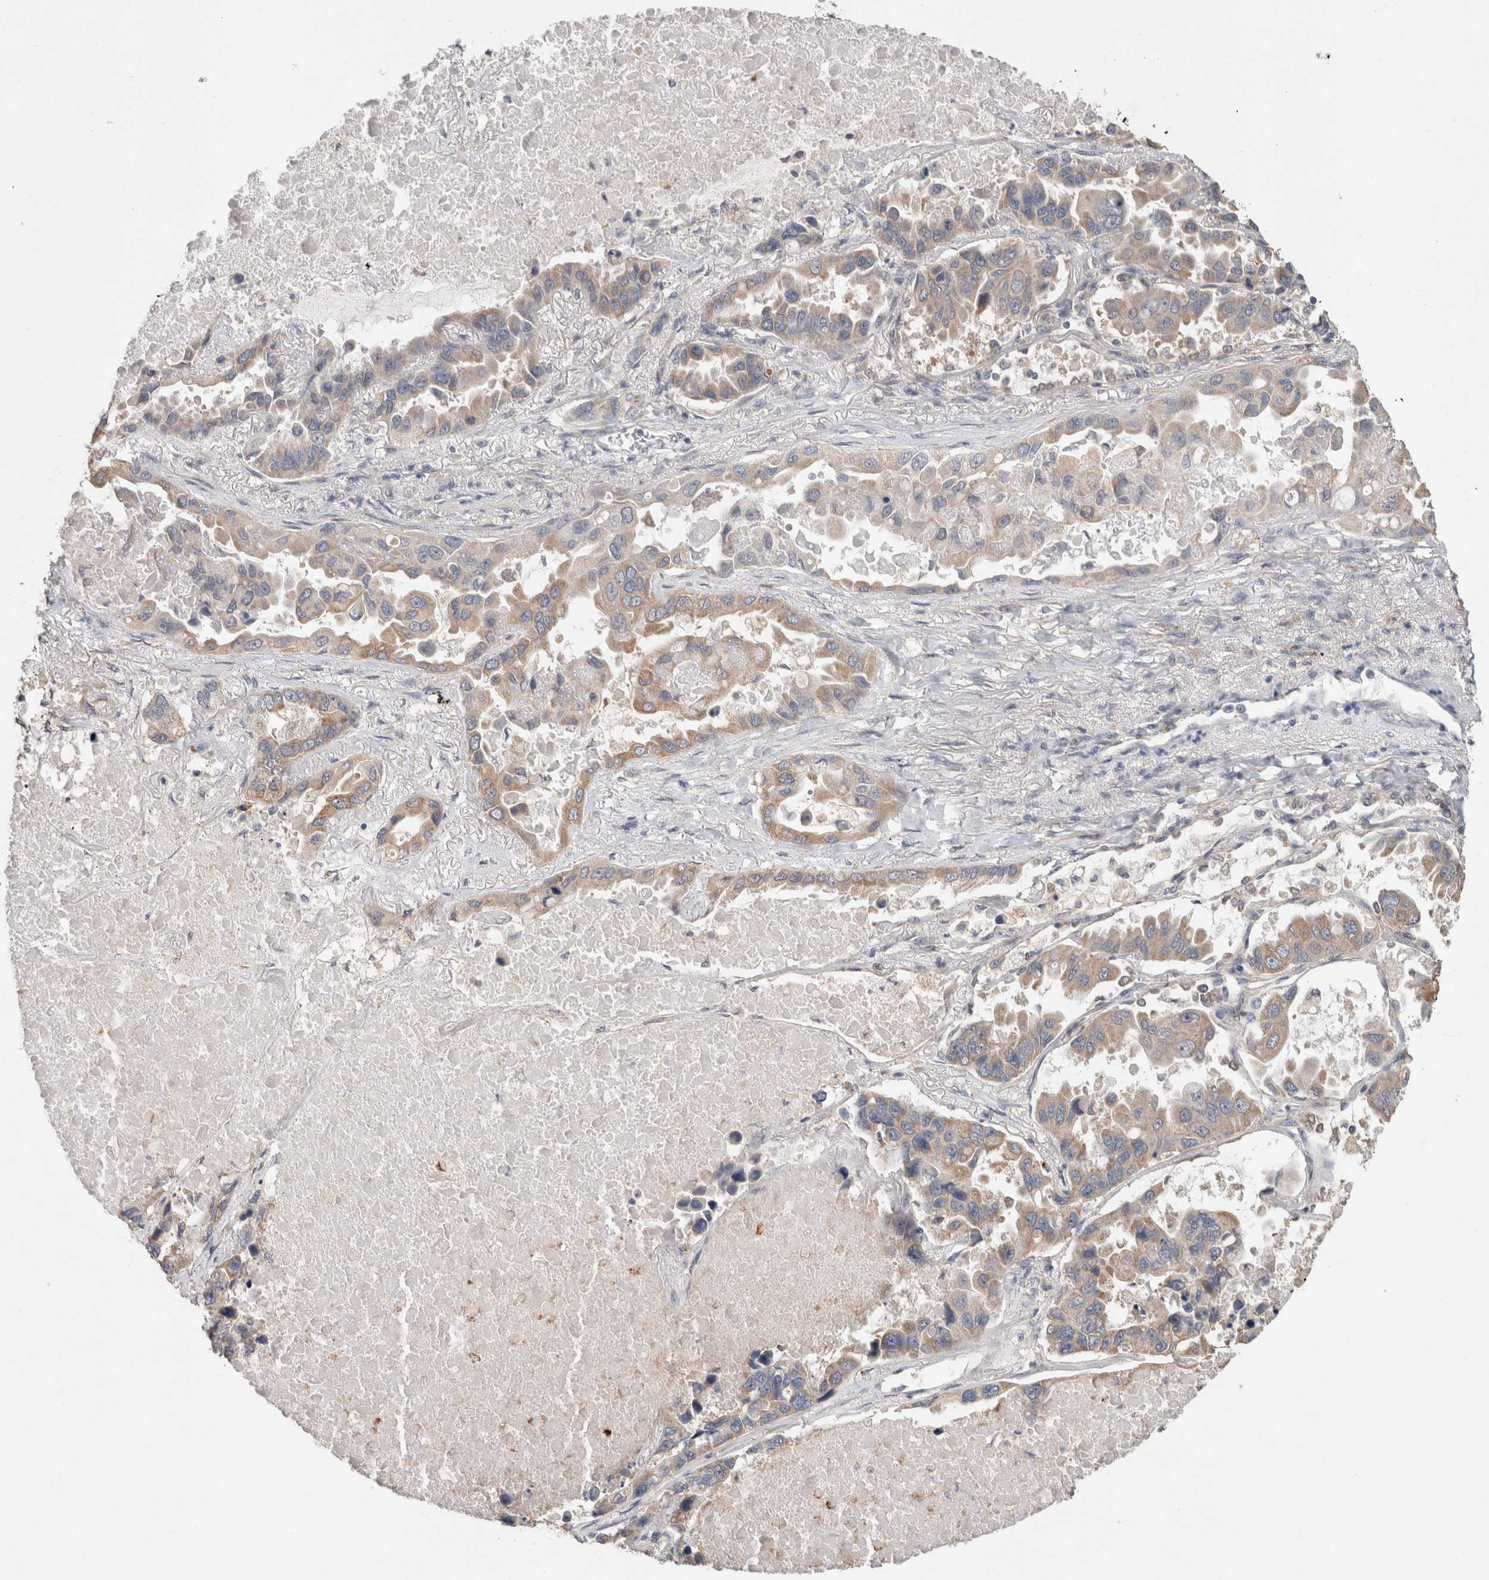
{"staining": {"intensity": "moderate", "quantity": ">75%", "location": "cytoplasmic/membranous"}, "tissue": "lung cancer", "cell_type": "Tumor cells", "image_type": "cancer", "snomed": [{"axis": "morphology", "description": "Adenocarcinoma, NOS"}, {"axis": "topography", "description": "Lung"}], "caption": "Immunohistochemistry histopathology image of neoplastic tissue: lung cancer (adenocarcinoma) stained using immunohistochemistry shows medium levels of moderate protein expression localized specifically in the cytoplasmic/membranous of tumor cells, appearing as a cytoplasmic/membranous brown color.", "gene": "RAB14", "patient": {"sex": "male", "age": 64}}